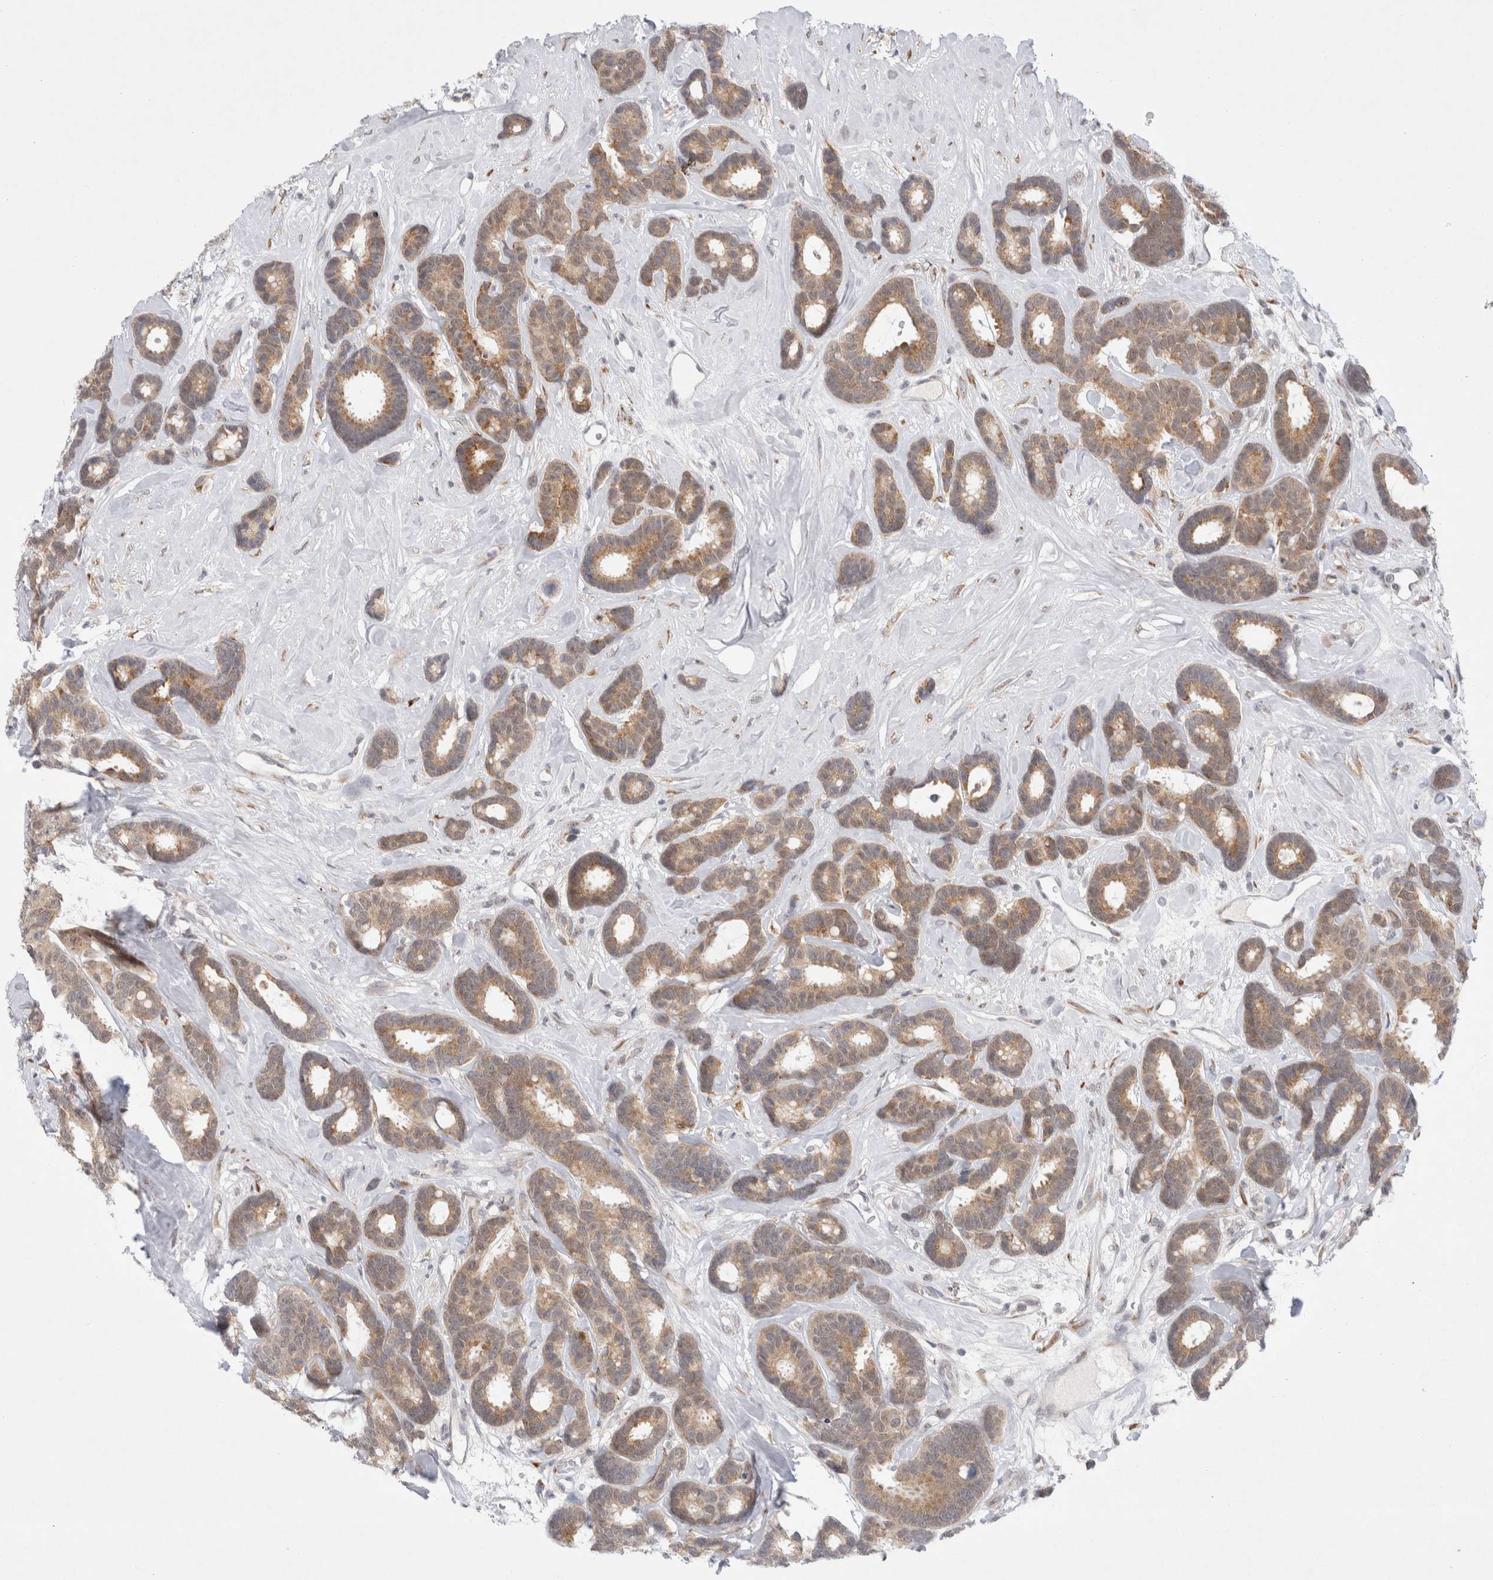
{"staining": {"intensity": "moderate", "quantity": ">75%", "location": "cytoplasmic/membranous"}, "tissue": "breast cancer", "cell_type": "Tumor cells", "image_type": "cancer", "snomed": [{"axis": "morphology", "description": "Duct carcinoma"}, {"axis": "topography", "description": "Breast"}], "caption": "Breast cancer (intraductal carcinoma) stained for a protein exhibits moderate cytoplasmic/membranous positivity in tumor cells.", "gene": "TRMT1L", "patient": {"sex": "female", "age": 87}}